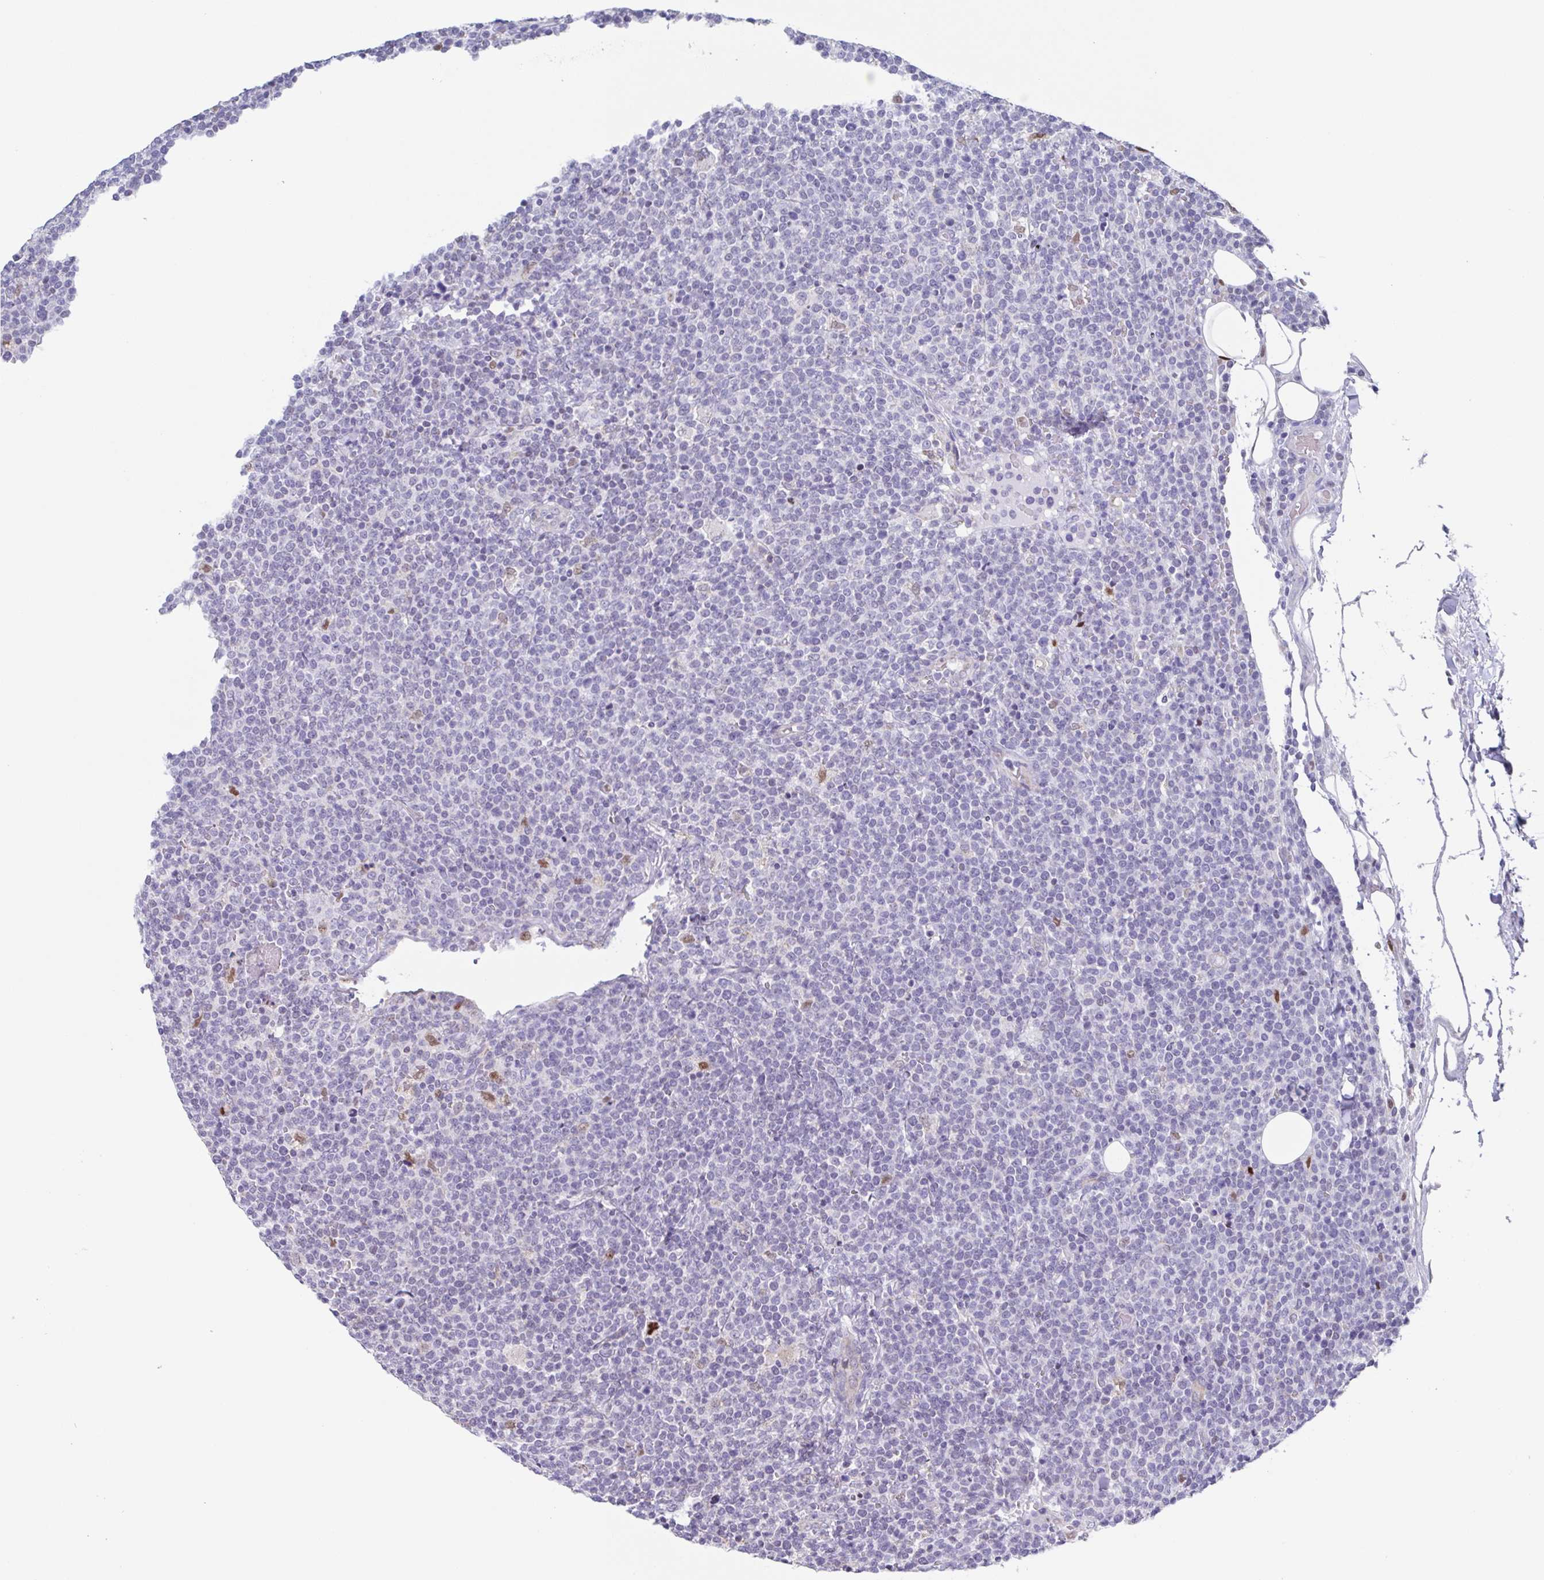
{"staining": {"intensity": "negative", "quantity": "none", "location": "none"}, "tissue": "lymphoma", "cell_type": "Tumor cells", "image_type": "cancer", "snomed": [{"axis": "morphology", "description": "Malignant lymphoma, non-Hodgkin's type, High grade"}, {"axis": "topography", "description": "Lymph node"}], "caption": "IHC micrograph of neoplastic tissue: malignant lymphoma, non-Hodgkin's type (high-grade) stained with DAB (3,3'-diaminobenzidine) exhibits no significant protein expression in tumor cells.", "gene": "PBOV1", "patient": {"sex": "male", "age": 61}}